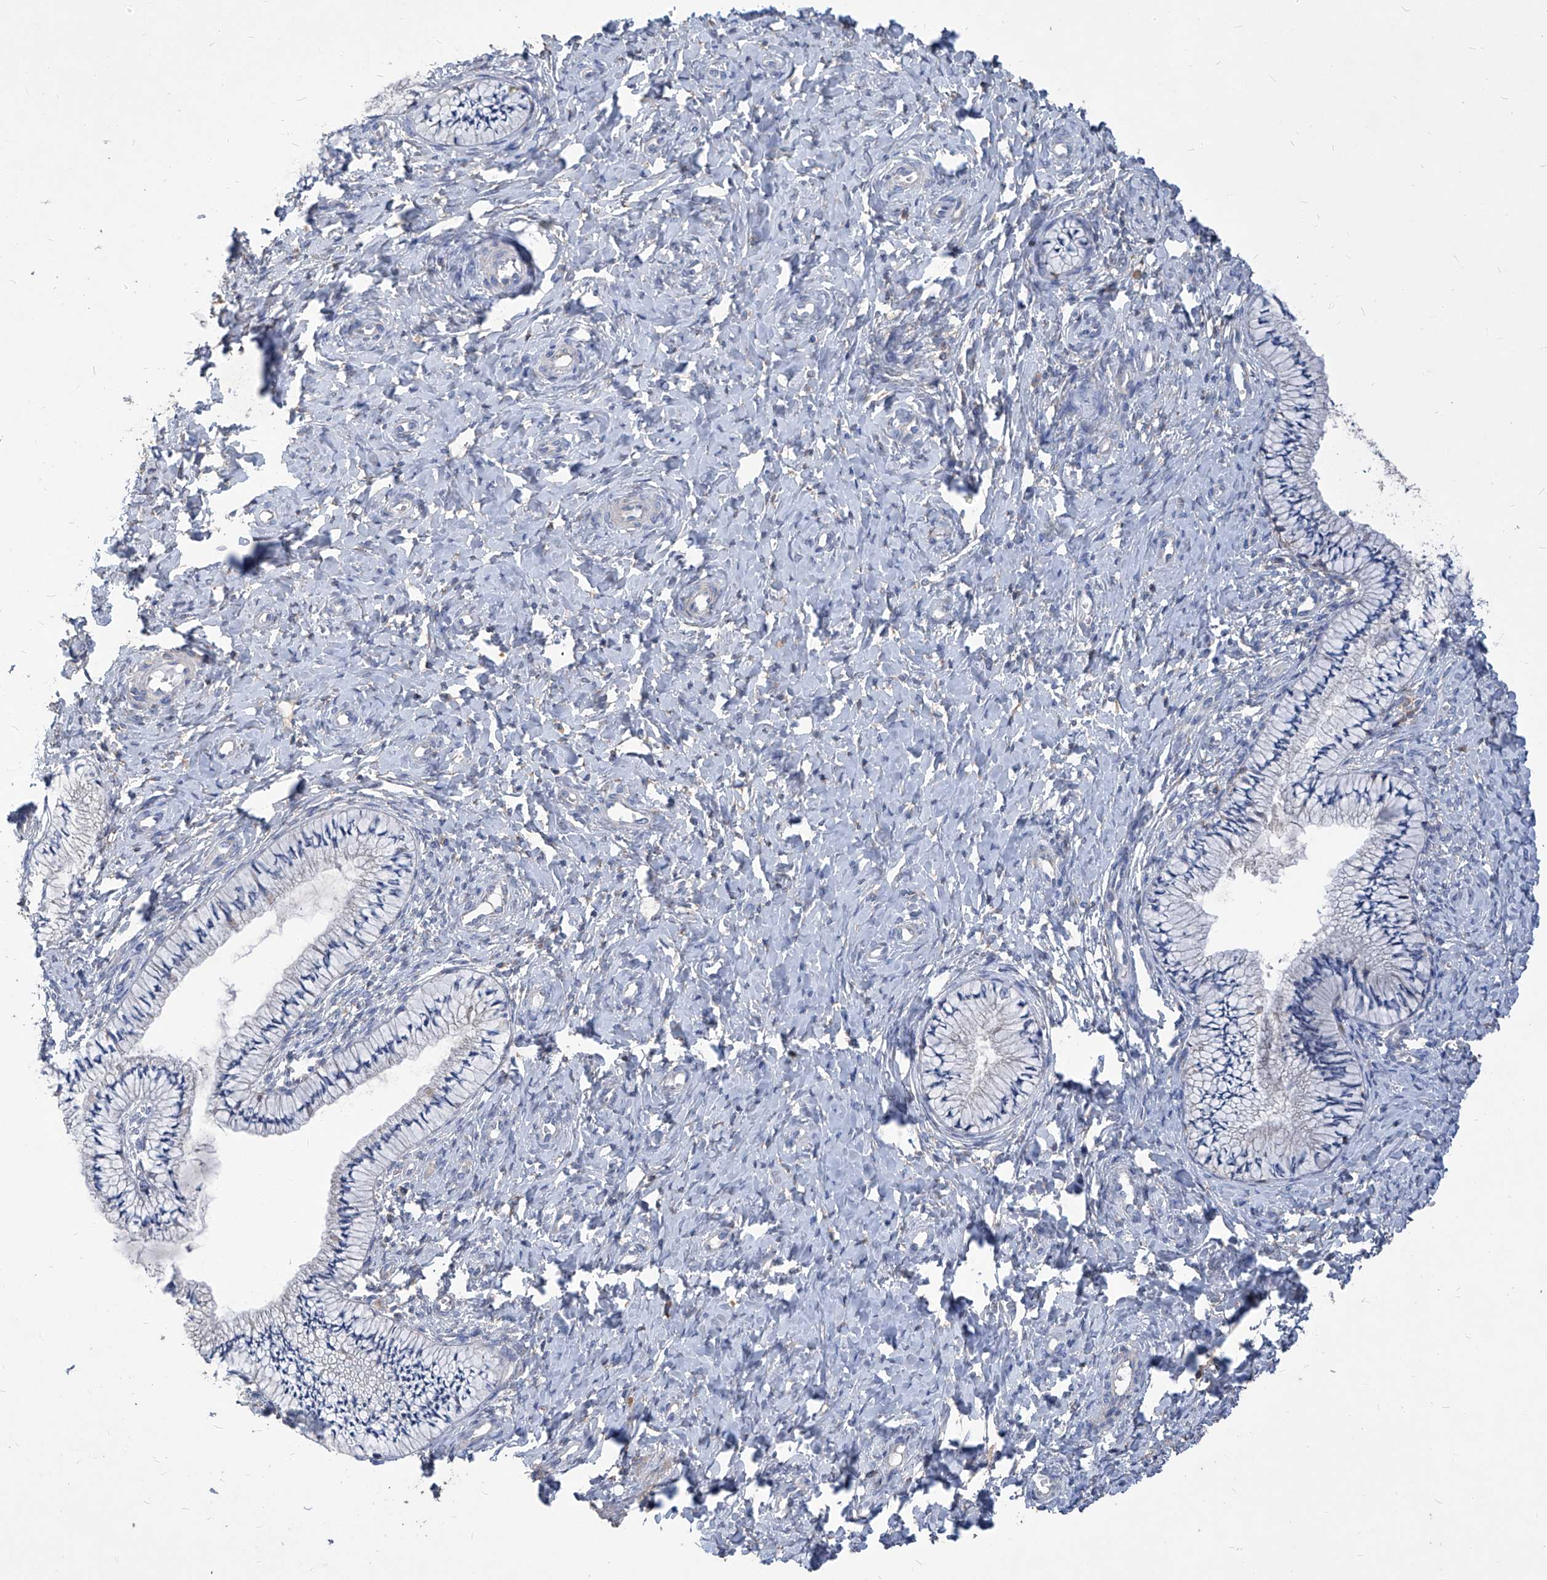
{"staining": {"intensity": "negative", "quantity": "none", "location": "none"}, "tissue": "cervix", "cell_type": "Glandular cells", "image_type": "normal", "snomed": [{"axis": "morphology", "description": "Normal tissue, NOS"}, {"axis": "topography", "description": "Cervix"}], "caption": "Immunohistochemical staining of unremarkable human cervix shows no significant expression in glandular cells. (DAB (3,3'-diaminobenzidine) IHC, high magnification).", "gene": "EPHA8", "patient": {"sex": "female", "age": 36}}